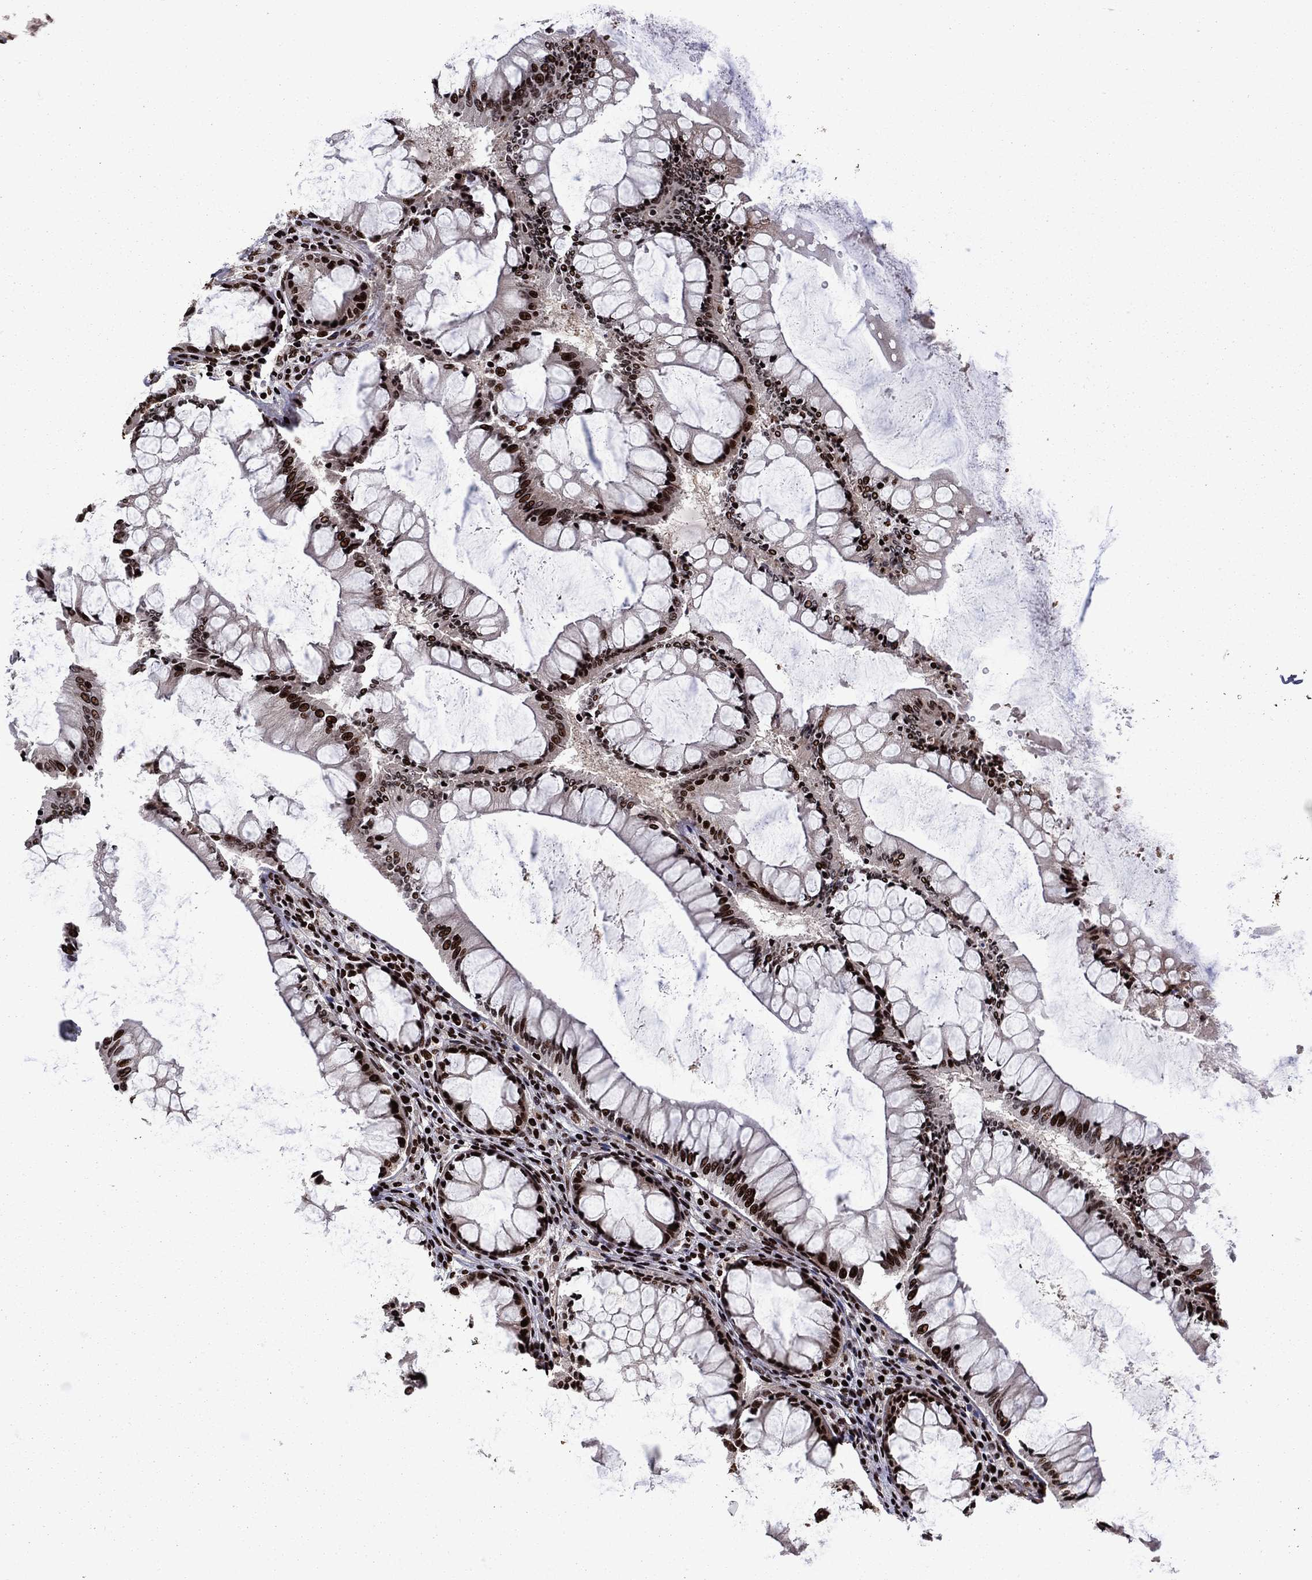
{"staining": {"intensity": "strong", "quantity": "25%-75%", "location": "nuclear"}, "tissue": "colon", "cell_type": "Endothelial cells", "image_type": "normal", "snomed": [{"axis": "morphology", "description": "Normal tissue, NOS"}, {"axis": "topography", "description": "Colon"}], "caption": "Immunohistochemical staining of normal human colon reveals high levels of strong nuclear expression in approximately 25%-75% of endothelial cells.", "gene": "LIMK1", "patient": {"sex": "female", "age": 65}}